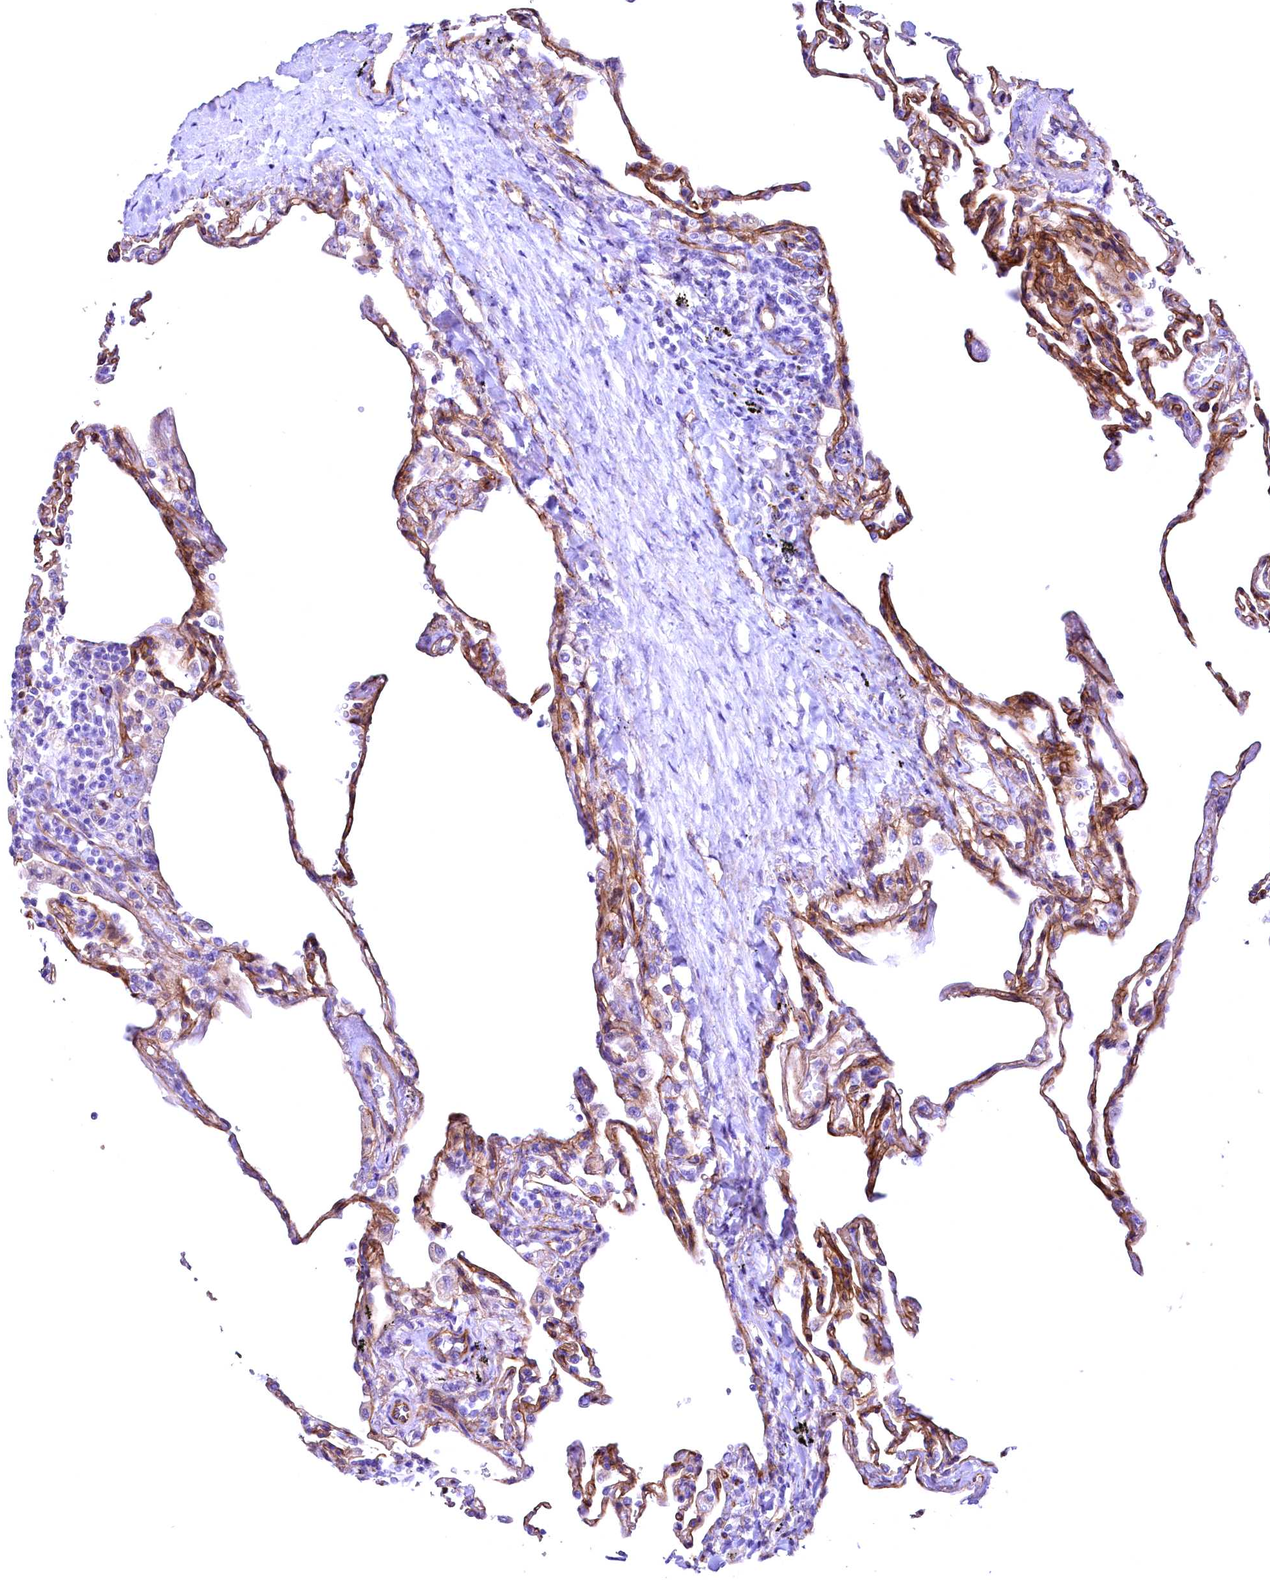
{"staining": {"intensity": "moderate", "quantity": ">75%", "location": "cytoplasmic/membranous"}, "tissue": "lung", "cell_type": "Alveolar cells", "image_type": "normal", "snomed": [{"axis": "morphology", "description": "Normal tissue, NOS"}, {"axis": "topography", "description": "Lung"}], "caption": "Alveolar cells display medium levels of moderate cytoplasmic/membranous positivity in approximately >75% of cells in normal lung. (Brightfield microscopy of DAB IHC at high magnification).", "gene": "SLF1", "patient": {"sex": "male", "age": 59}}